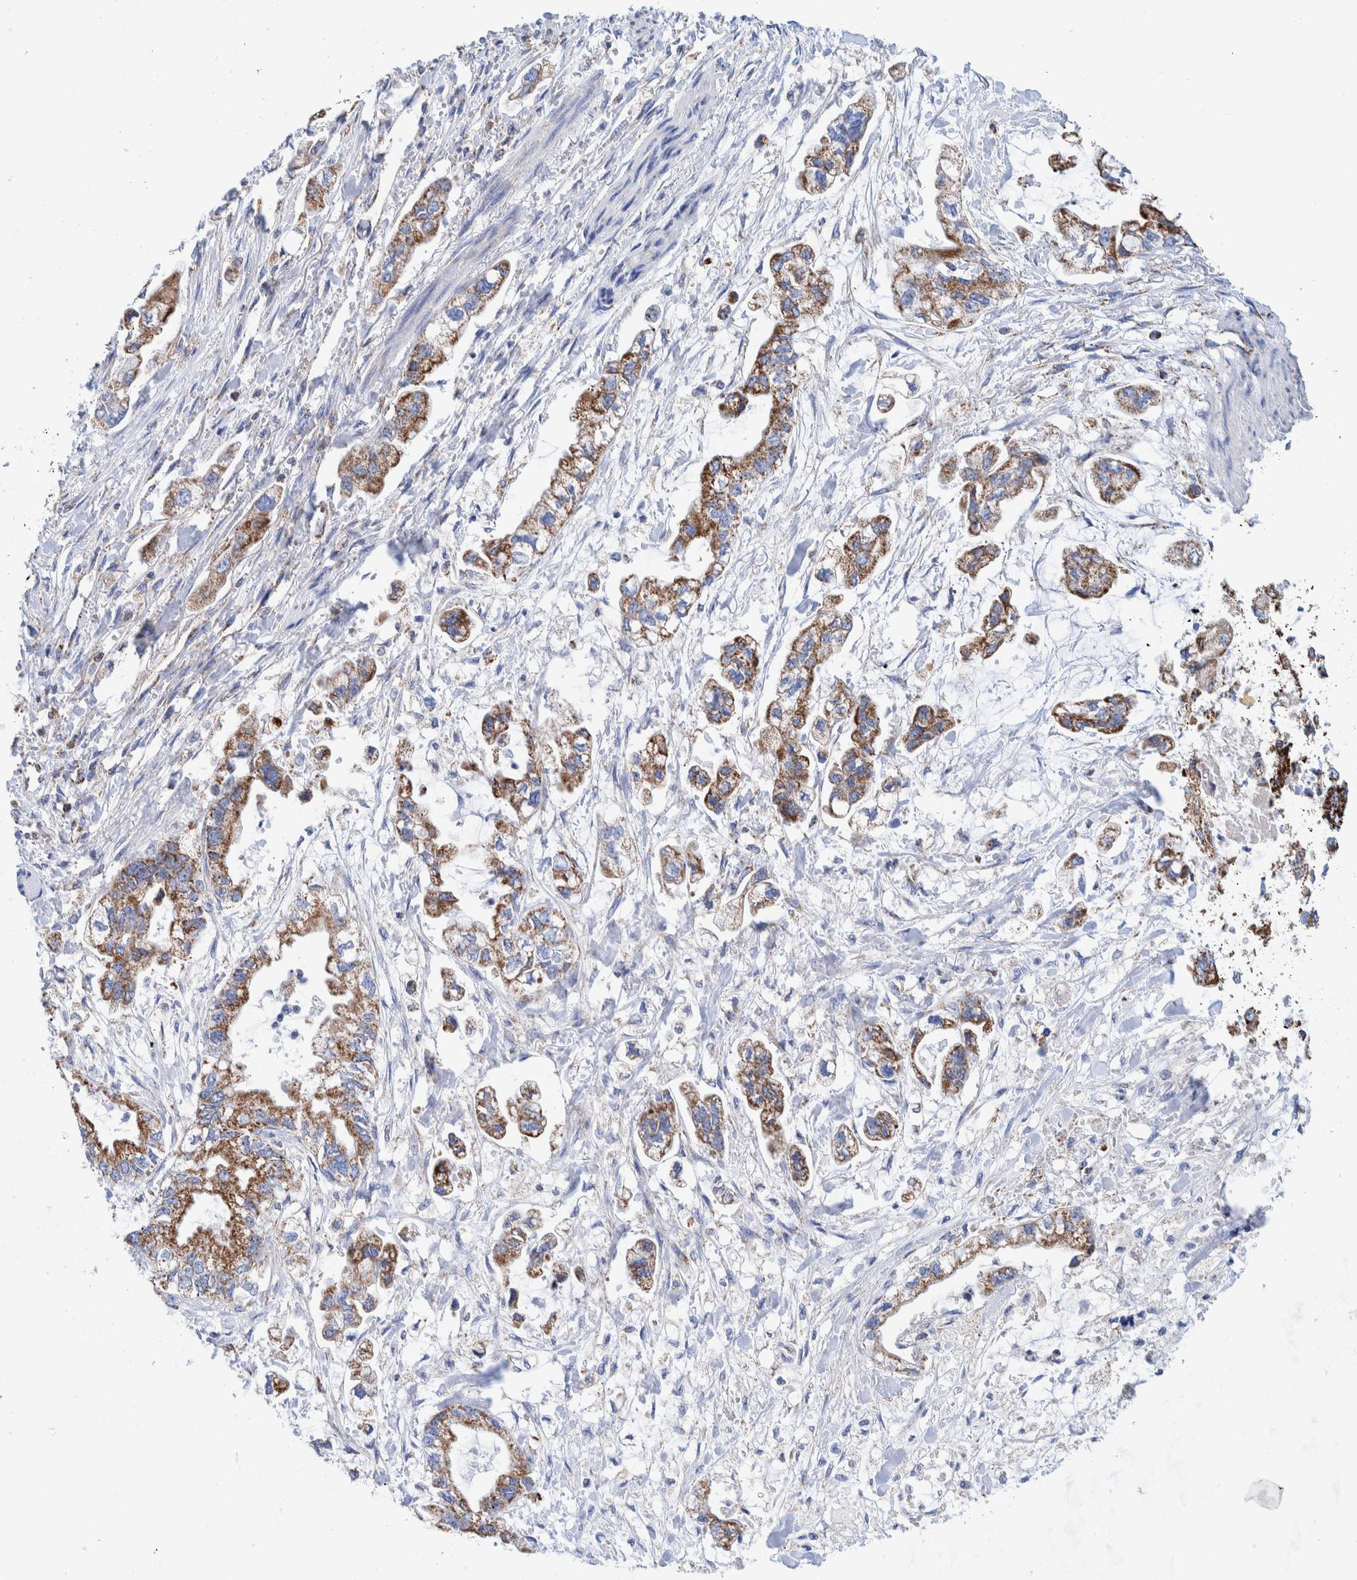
{"staining": {"intensity": "moderate", "quantity": ">75%", "location": "cytoplasmic/membranous"}, "tissue": "stomach cancer", "cell_type": "Tumor cells", "image_type": "cancer", "snomed": [{"axis": "morphology", "description": "Normal tissue, NOS"}, {"axis": "morphology", "description": "Adenocarcinoma, NOS"}, {"axis": "topography", "description": "Stomach"}], "caption": "An immunohistochemistry (IHC) micrograph of neoplastic tissue is shown. Protein staining in brown labels moderate cytoplasmic/membranous positivity in stomach adenocarcinoma within tumor cells.", "gene": "DECR1", "patient": {"sex": "male", "age": 62}}